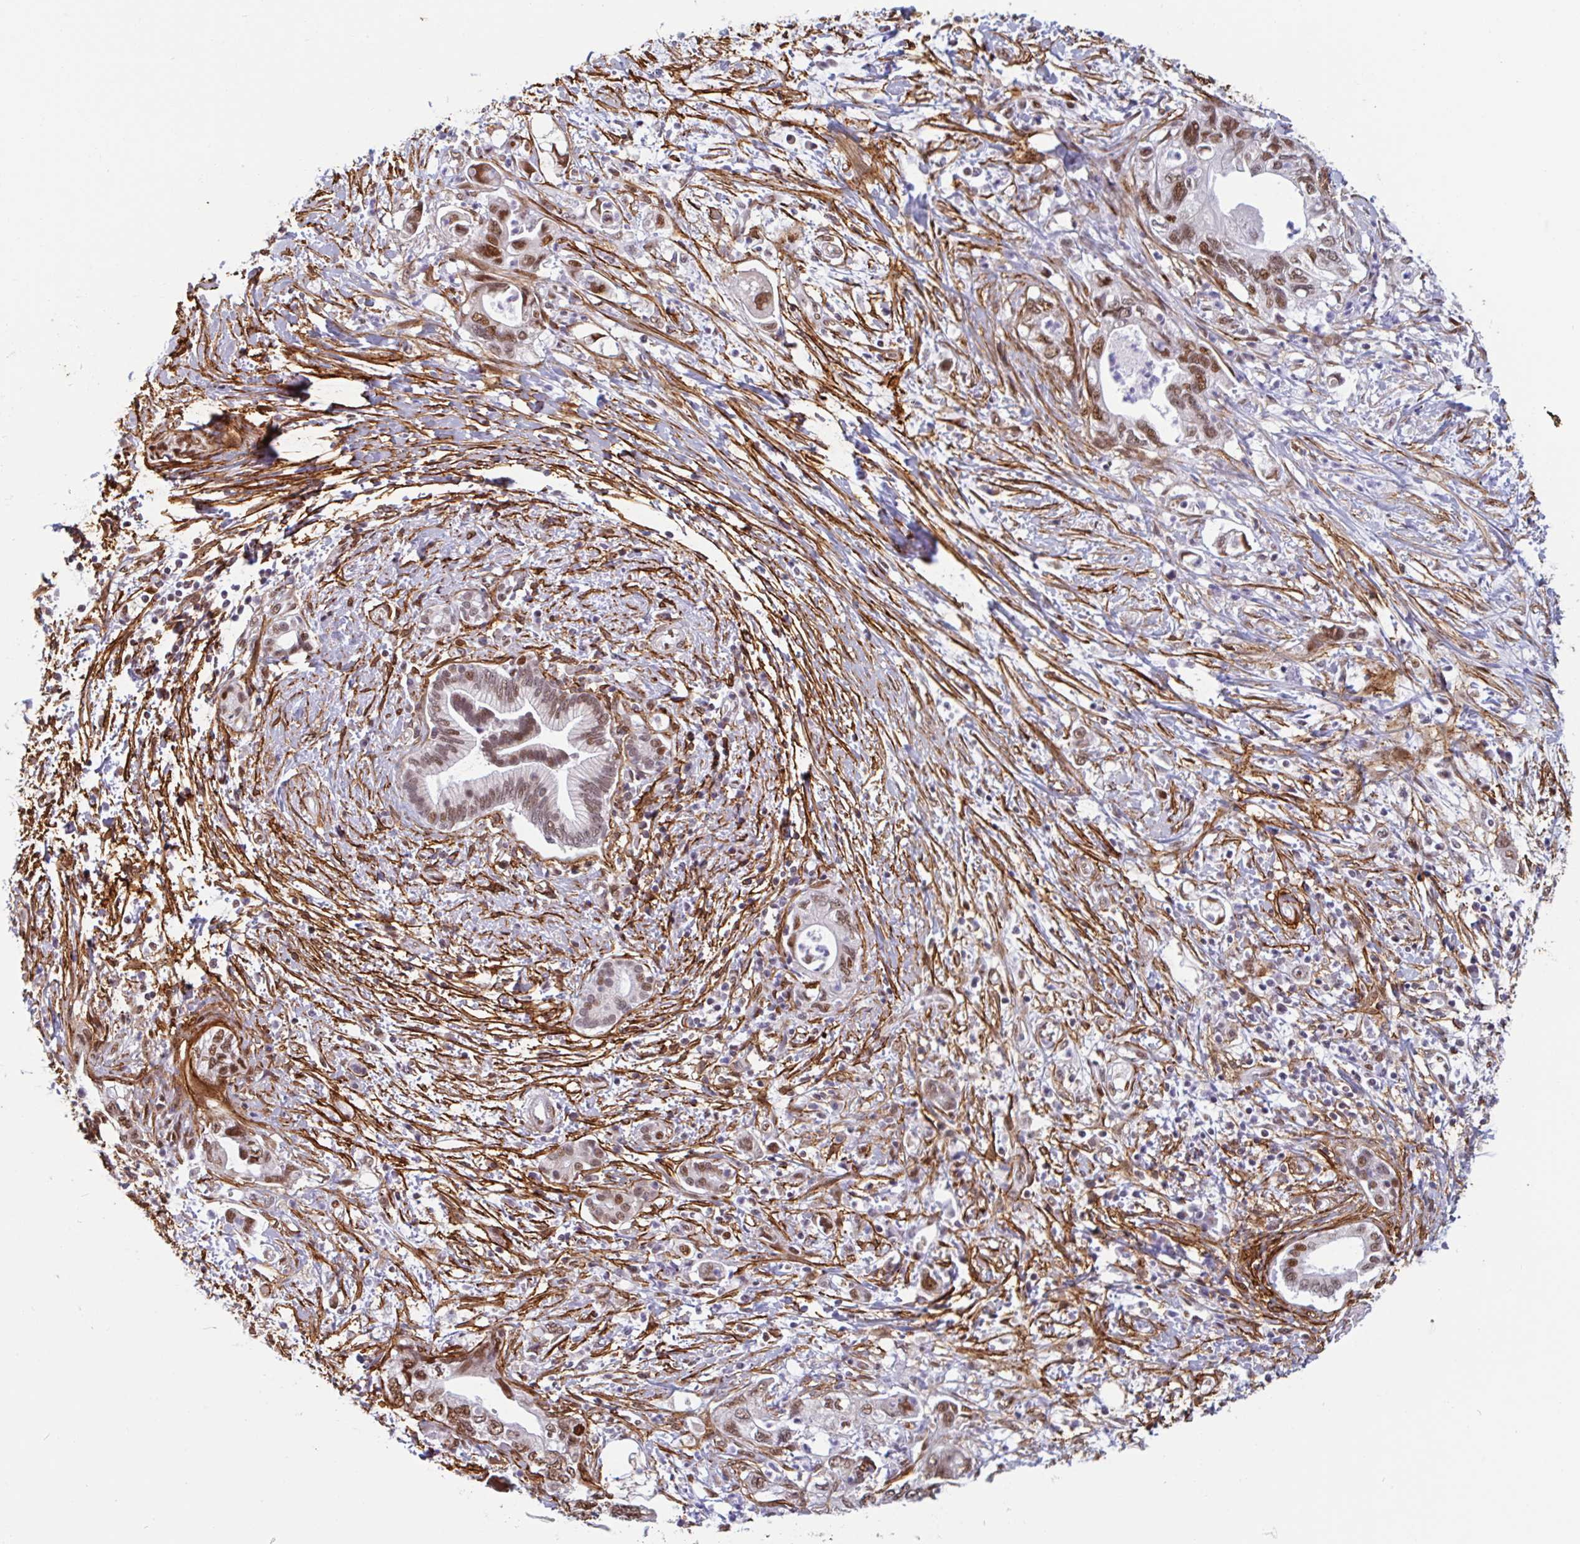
{"staining": {"intensity": "moderate", "quantity": ">75%", "location": "nuclear"}, "tissue": "pancreatic cancer", "cell_type": "Tumor cells", "image_type": "cancer", "snomed": [{"axis": "morphology", "description": "Adenocarcinoma, NOS"}, {"axis": "topography", "description": "Pancreas"}], "caption": "Immunohistochemical staining of adenocarcinoma (pancreatic) shows moderate nuclear protein positivity in approximately >75% of tumor cells.", "gene": "TMEM119", "patient": {"sex": "female", "age": 73}}